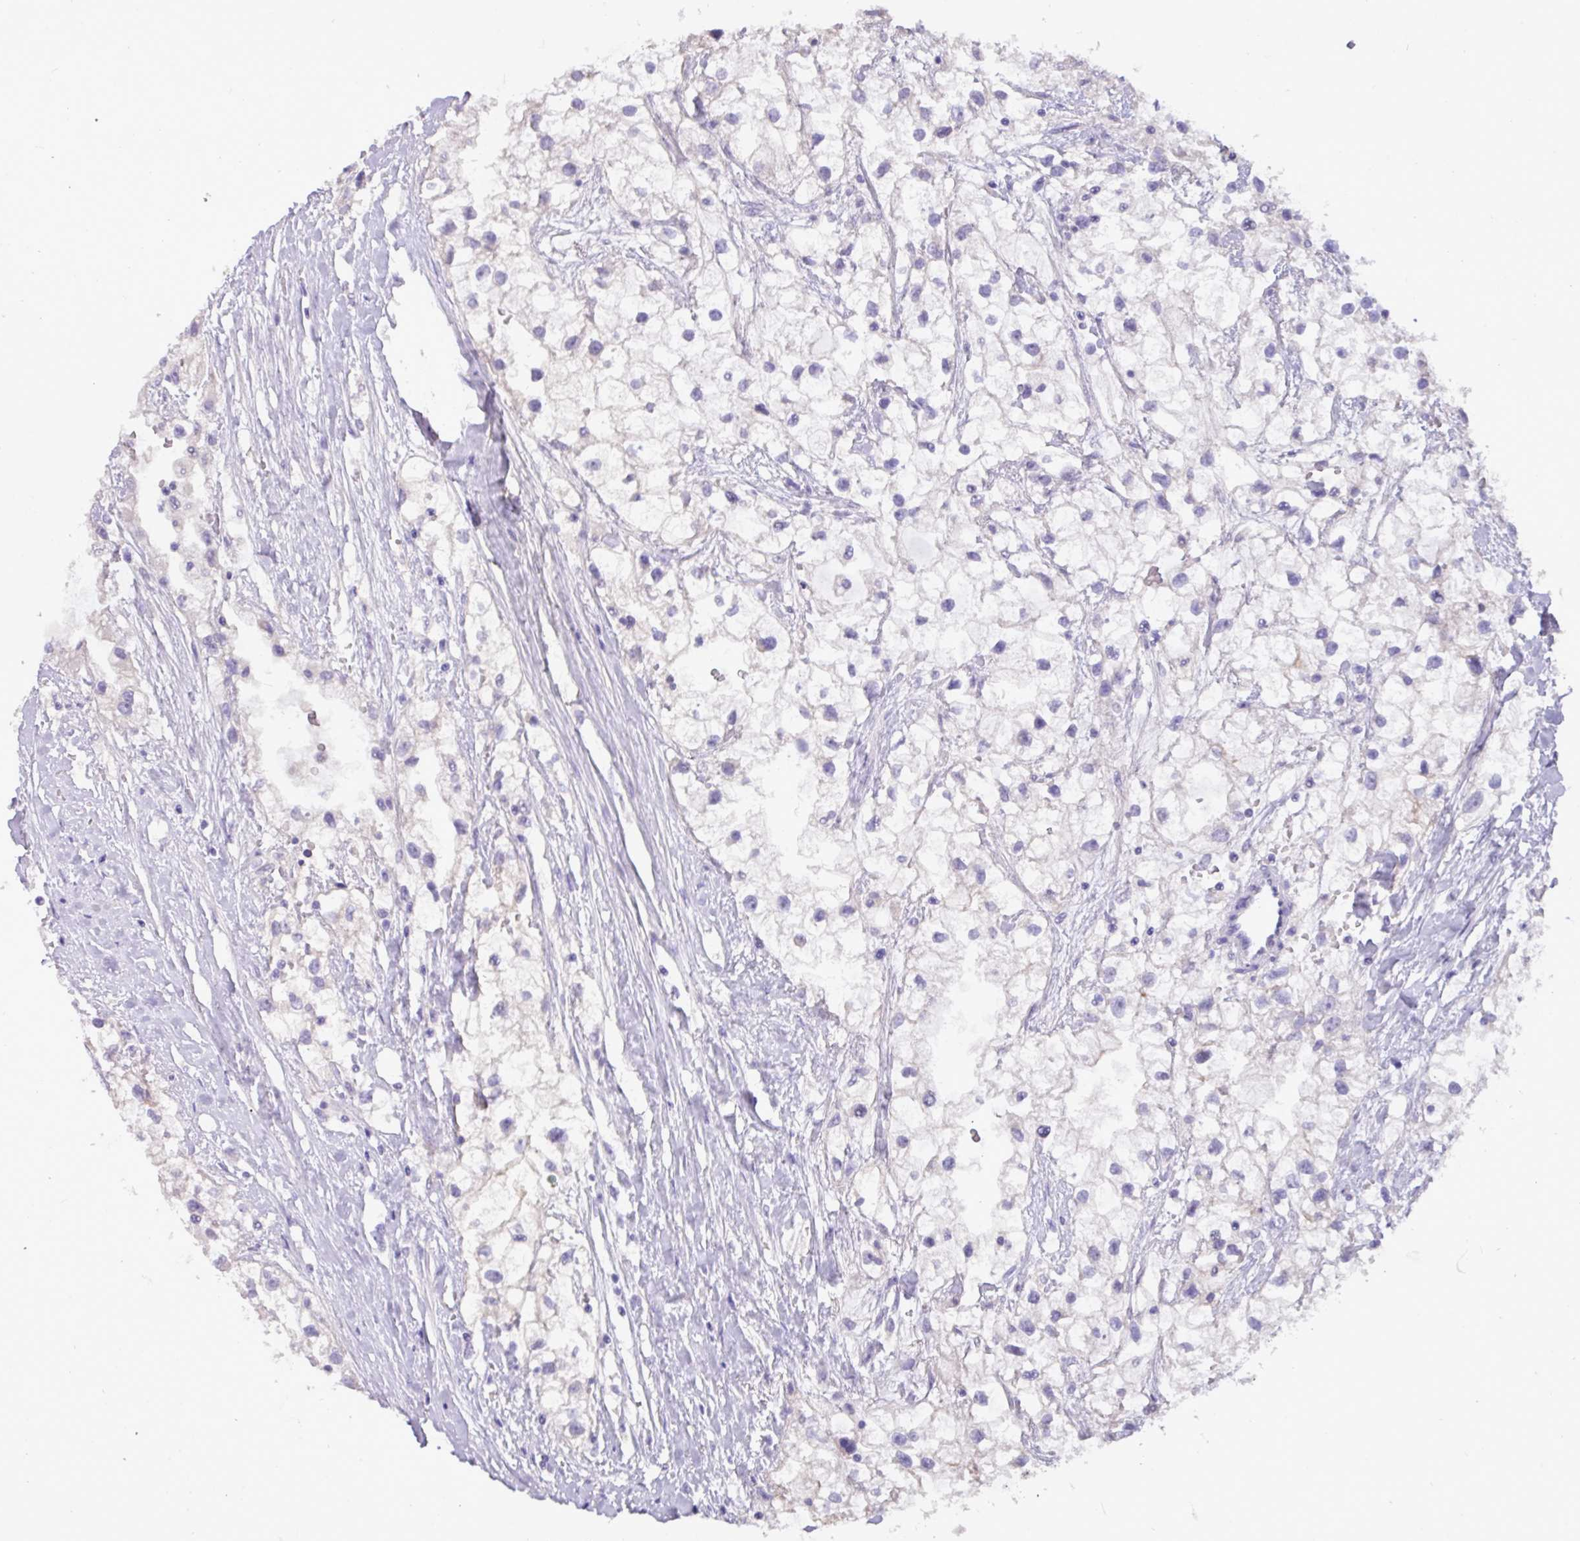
{"staining": {"intensity": "negative", "quantity": "none", "location": "none"}, "tissue": "liver cancer", "cell_type": "Tumor cells", "image_type": "cancer", "snomed": [{"axis": "morphology", "description": "Carcinoma, Hepatocellular, NOS"}, {"axis": "topography", "description": "Liver"}], "caption": "Tumor cells show no significant protein positivity in liver cancer.", "gene": "EPCAM", "patient": {"sex": "male", "age": 67}}